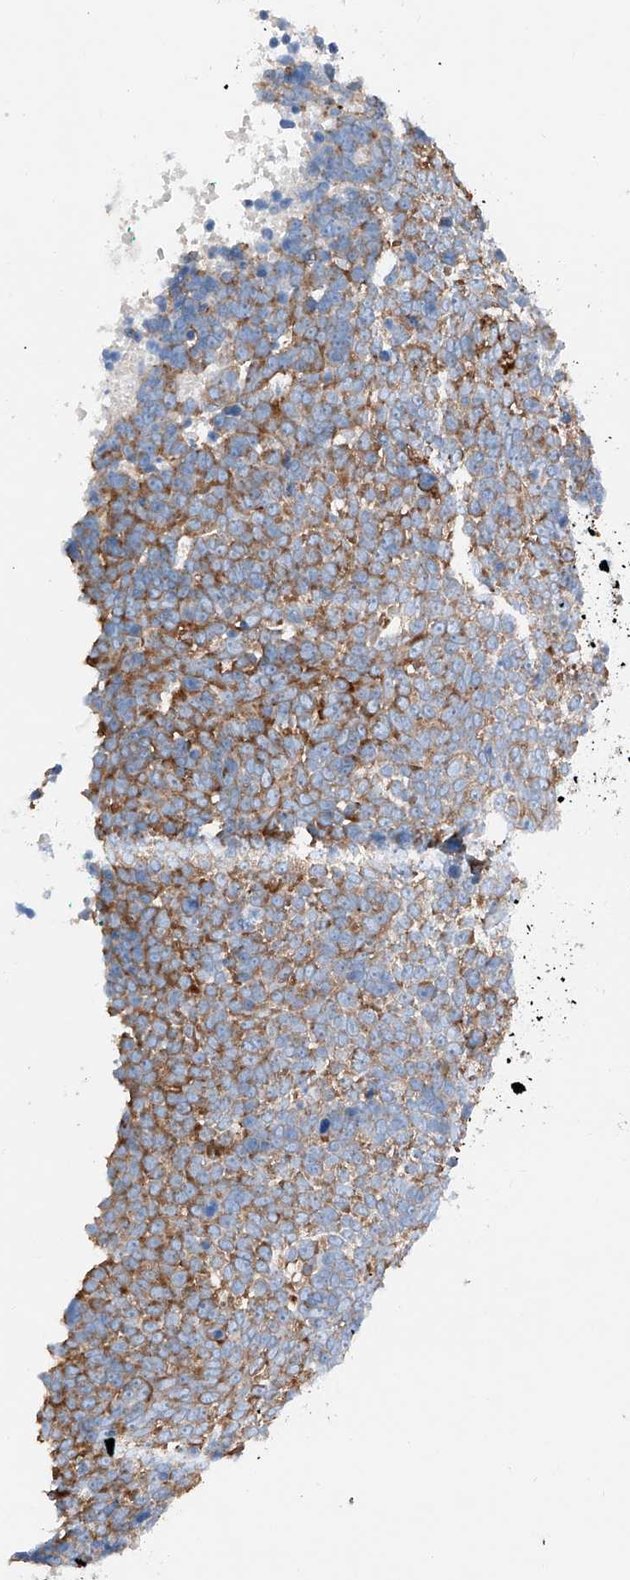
{"staining": {"intensity": "strong", "quantity": ">75%", "location": "cytoplasmic/membranous"}, "tissue": "skin cancer", "cell_type": "Tumor cells", "image_type": "cancer", "snomed": [{"axis": "morphology", "description": "Basal cell carcinoma"}, {"axis": "topography", "description": "Skin"}], "caption": "There is high levels of strong cytoplasmic/membranous positivity in tumor cells of basal cell carcinoma (skin), as demonstrated by immunohistochemical staining (brown color).", "gene": "CRELD1", "patient": {"sex": "female", "age": 81}}